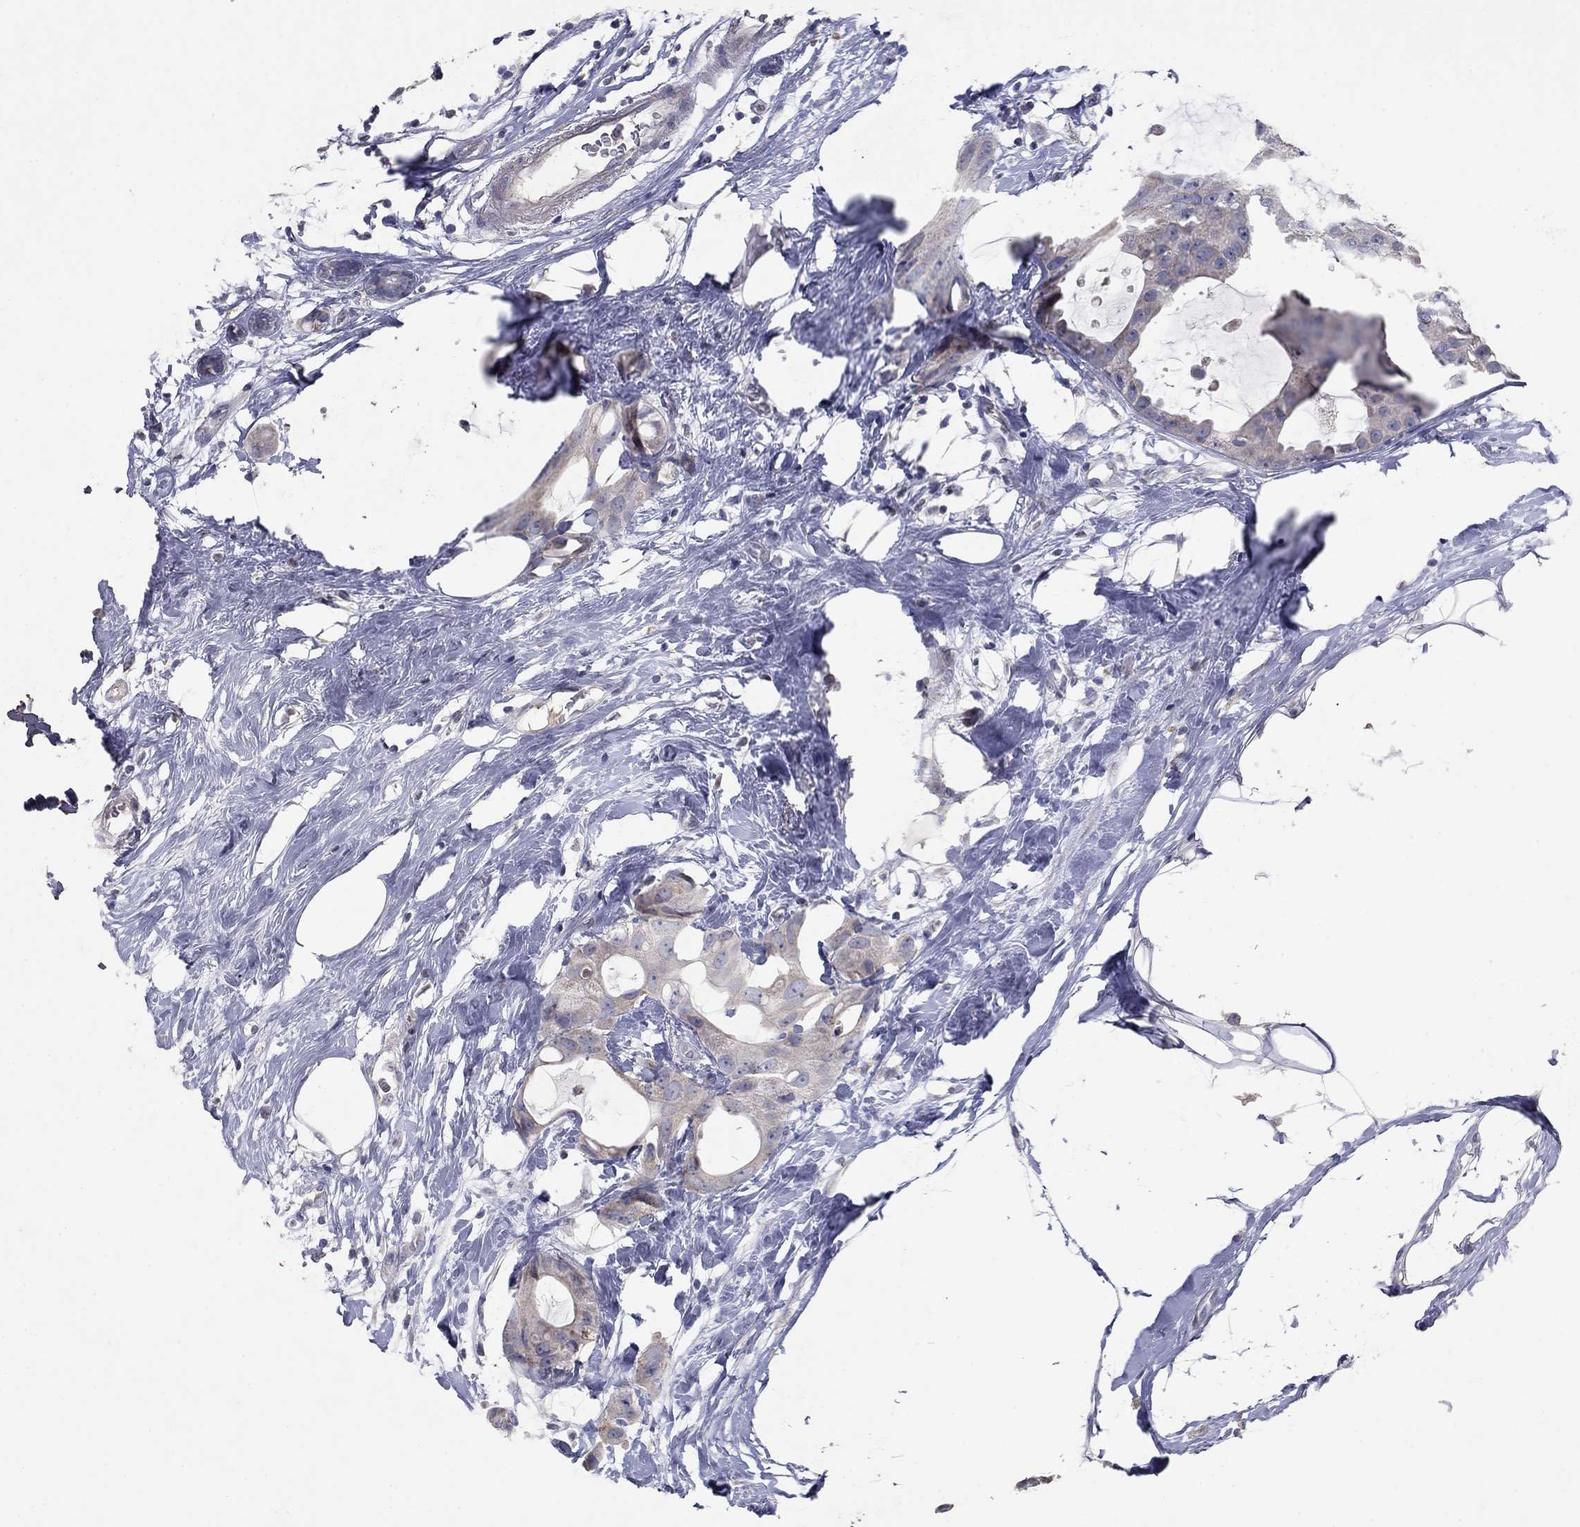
{"staining": {"intensity": "weak", "quantity": "<25%", "location": "cytoplasmic/membranous"}, "tissue": "breast cancer", "cell_type": "Tumor cells", "image_type": "cancer", "snomed": [{"axis": "morphology", "description": "Duct carcinoma"}, {"axis": "topography", "description": "Breast"}], "caption": "This is an immunohistochemistry (IHC) micrograph of breast intraductal carcinoma. There is no positivity in tumor cells.", "gene": "PTGDS", "patient": {"sex": "female", "age": 45}}